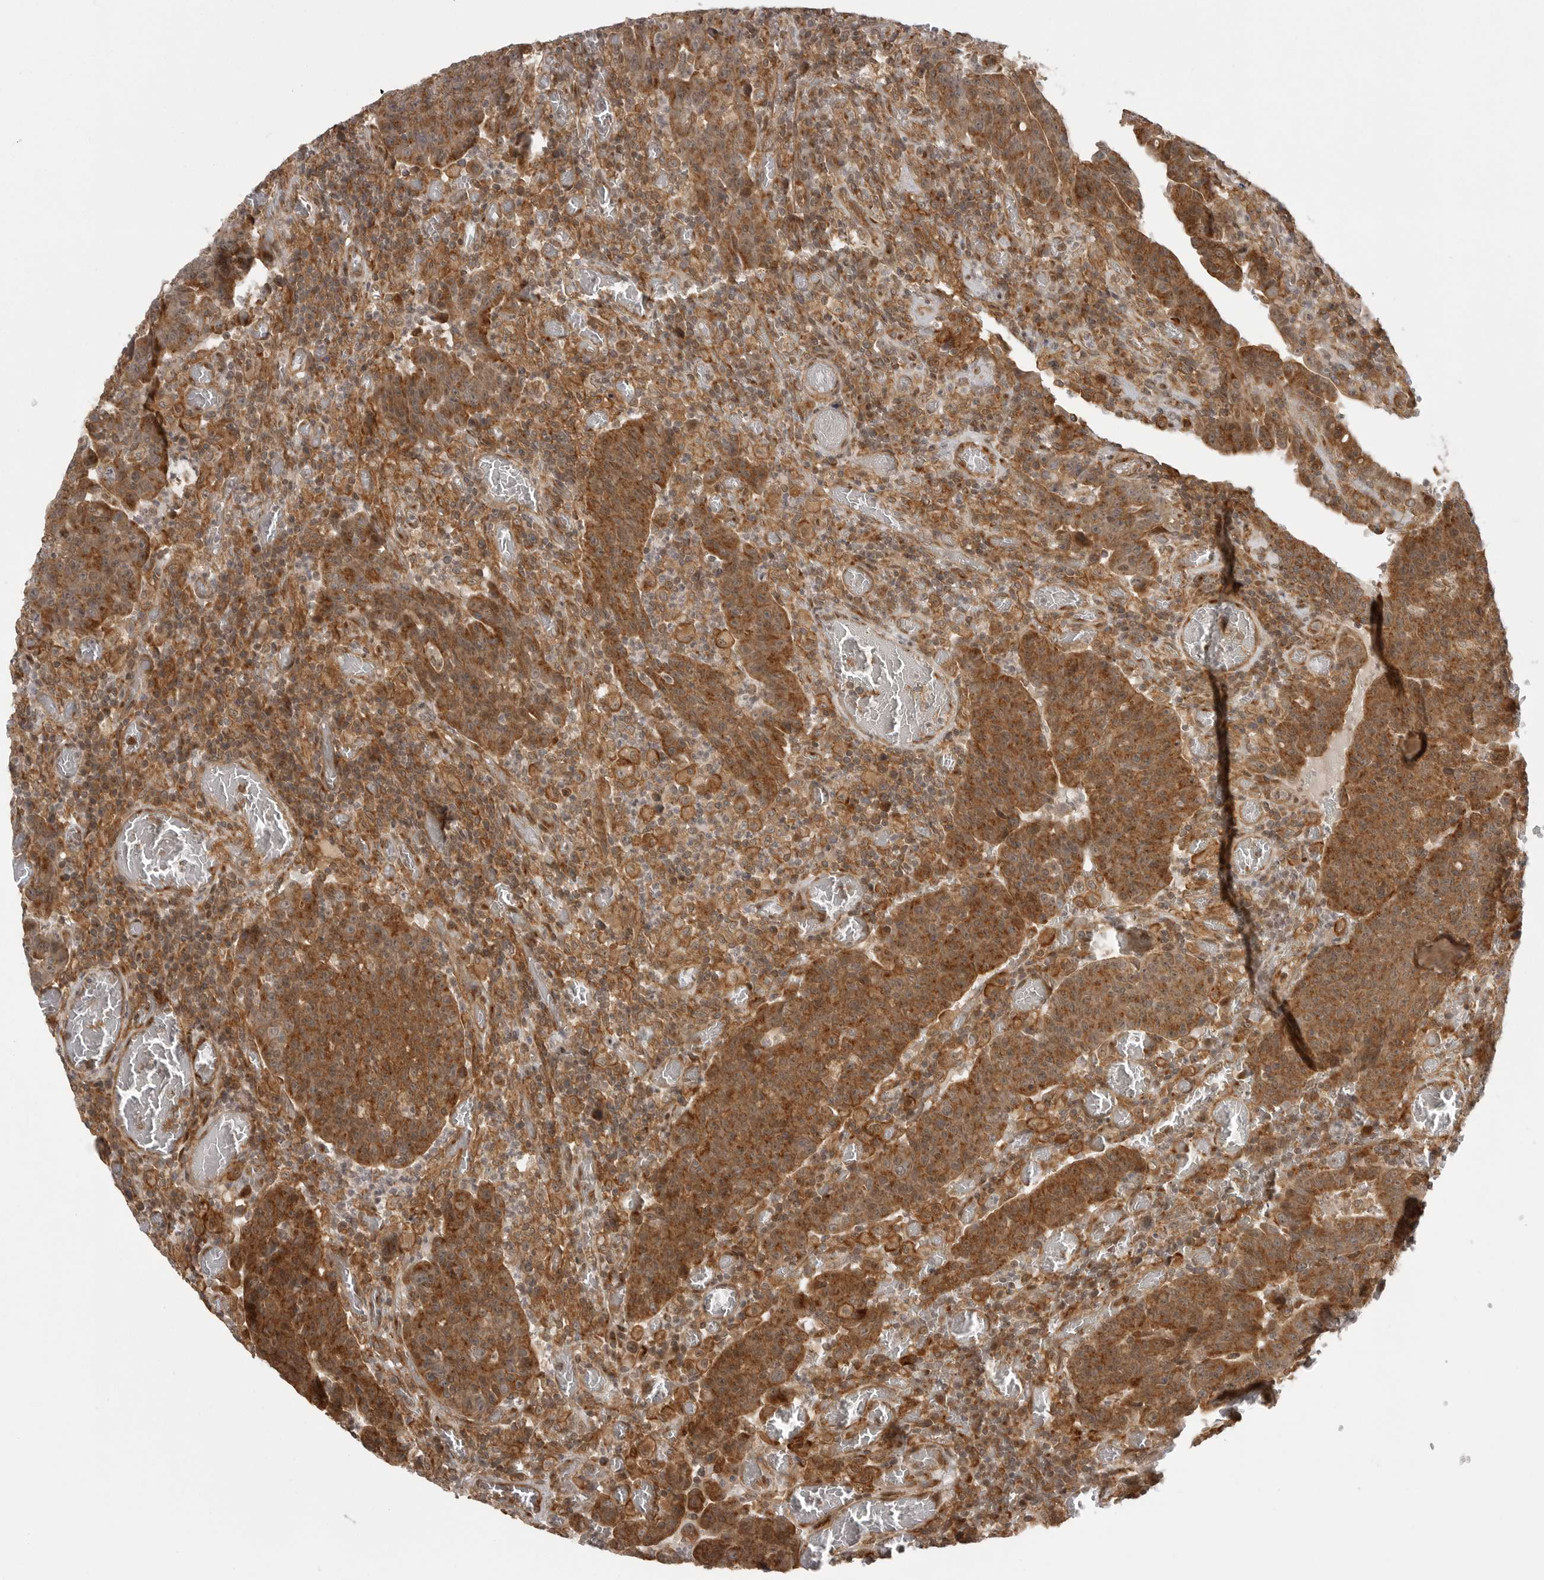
{"staining": {"intensity": "strong", "quantity": ">75%", "location": "cytoplasmic/membranous"}, "tissue": "colorectal cancer", "cell_type": "Tumor cells", "image_type": "cancer", "snomed": [{"axis": "morphology", "description": "Adenocarcinoma, NOS"}, {"axis": "topography", "description": "Colon"}], "caption": "DAB (3,3'-diaminobenzidine) immunohistochemical staining of colorectal cancer reveals strong cytoplasmic/membranous protein expression in about >75% of tumor cells.", "gene": "FAT3", "patient": {"sex": "female", "age": 75}}